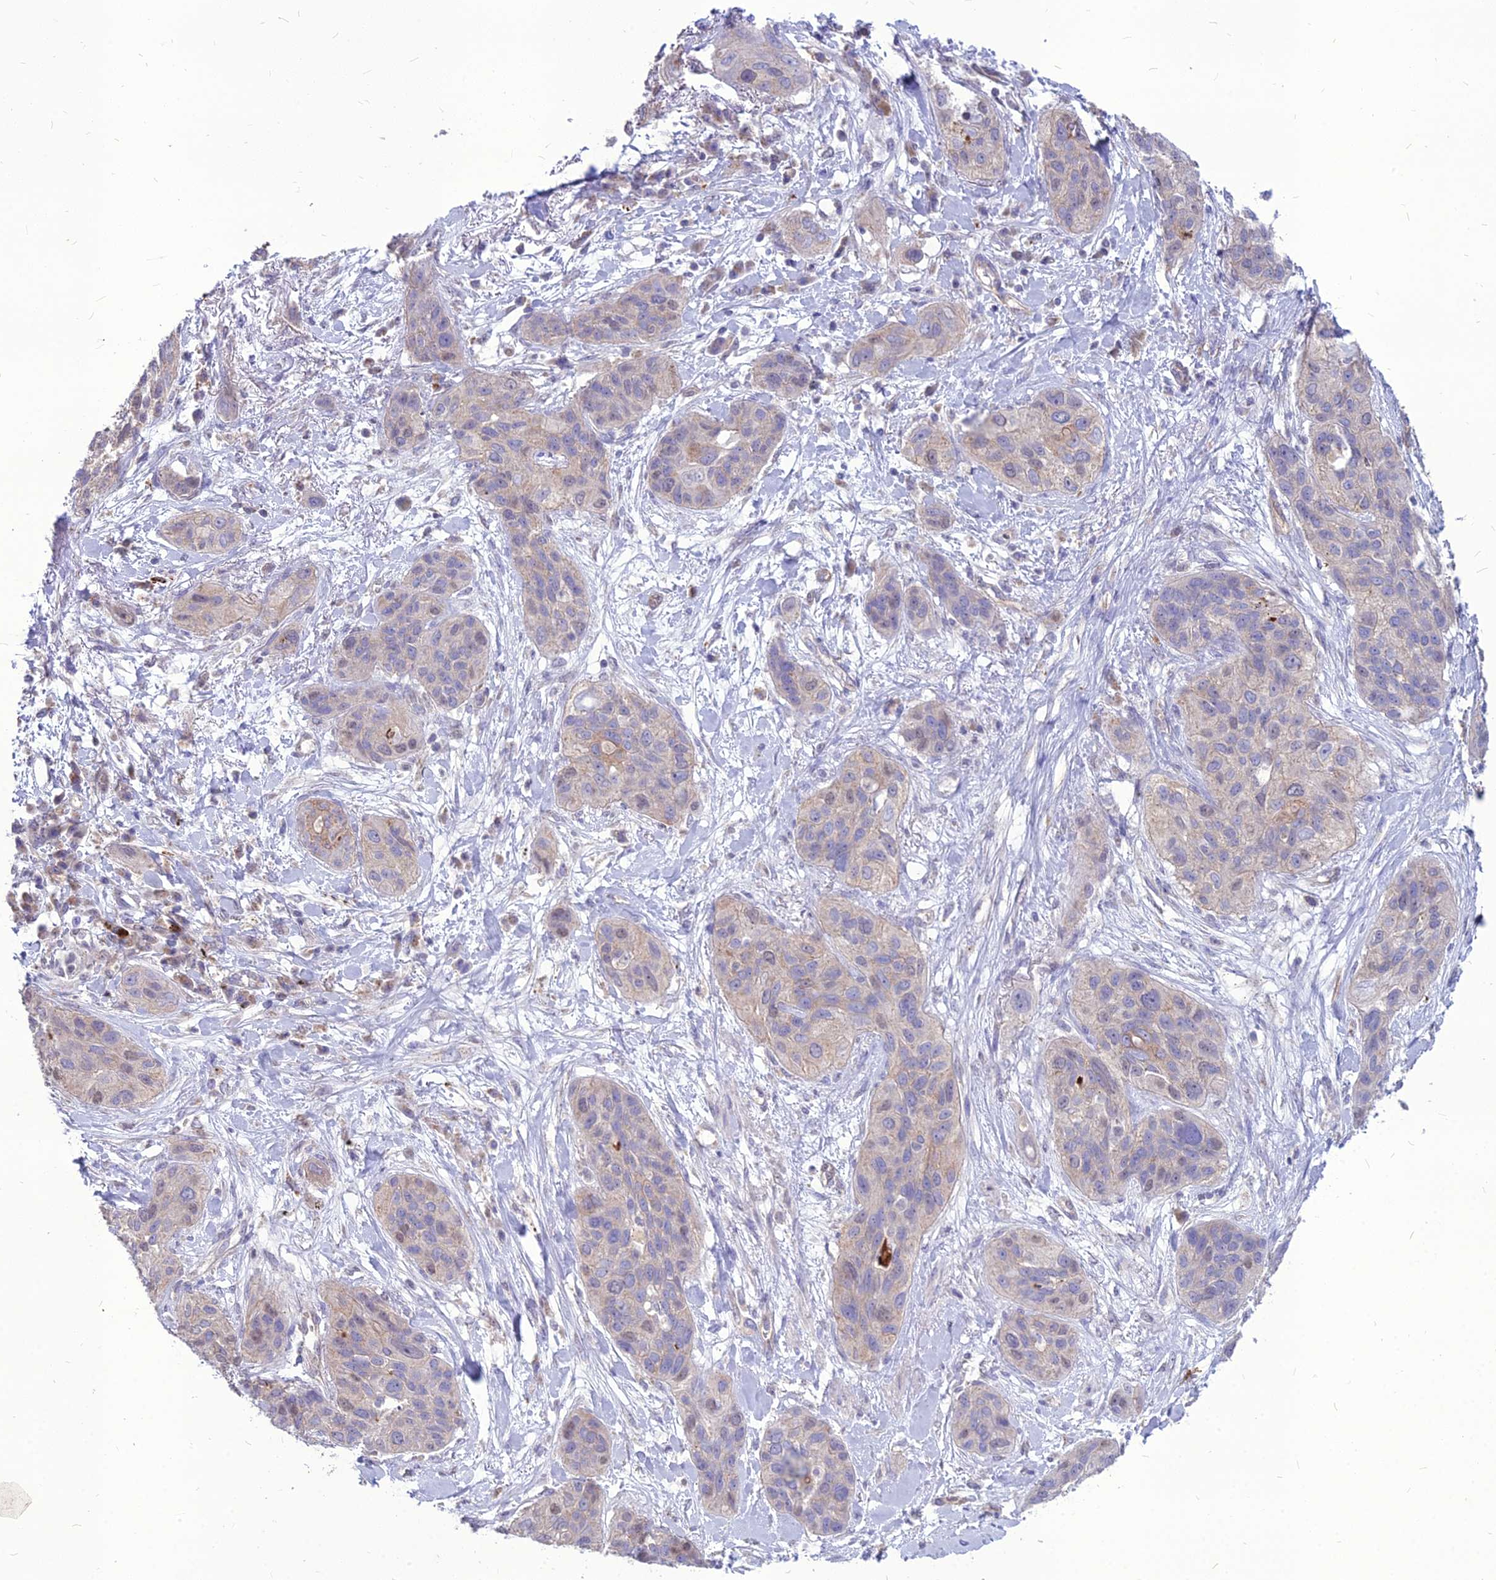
{"staining": {"intensity": "negative", "quantity": "none", "location": "none"}, "tissue": "lung cancer", "cell_type": "Tumor cells", "image_type": "cancer", "snomed": [{"axis": "morphology", "description": "Squamous cell carcinoma, NOS"}, {"axis": "topography", "description": "Lung"}], "caption": "Immunohistochemical staining of squamous cell carcinoma (lung) displays no significant positivity in tumor cells.", "gene": "PCED1B", "patient": {"sex": "female", "age": 70}}